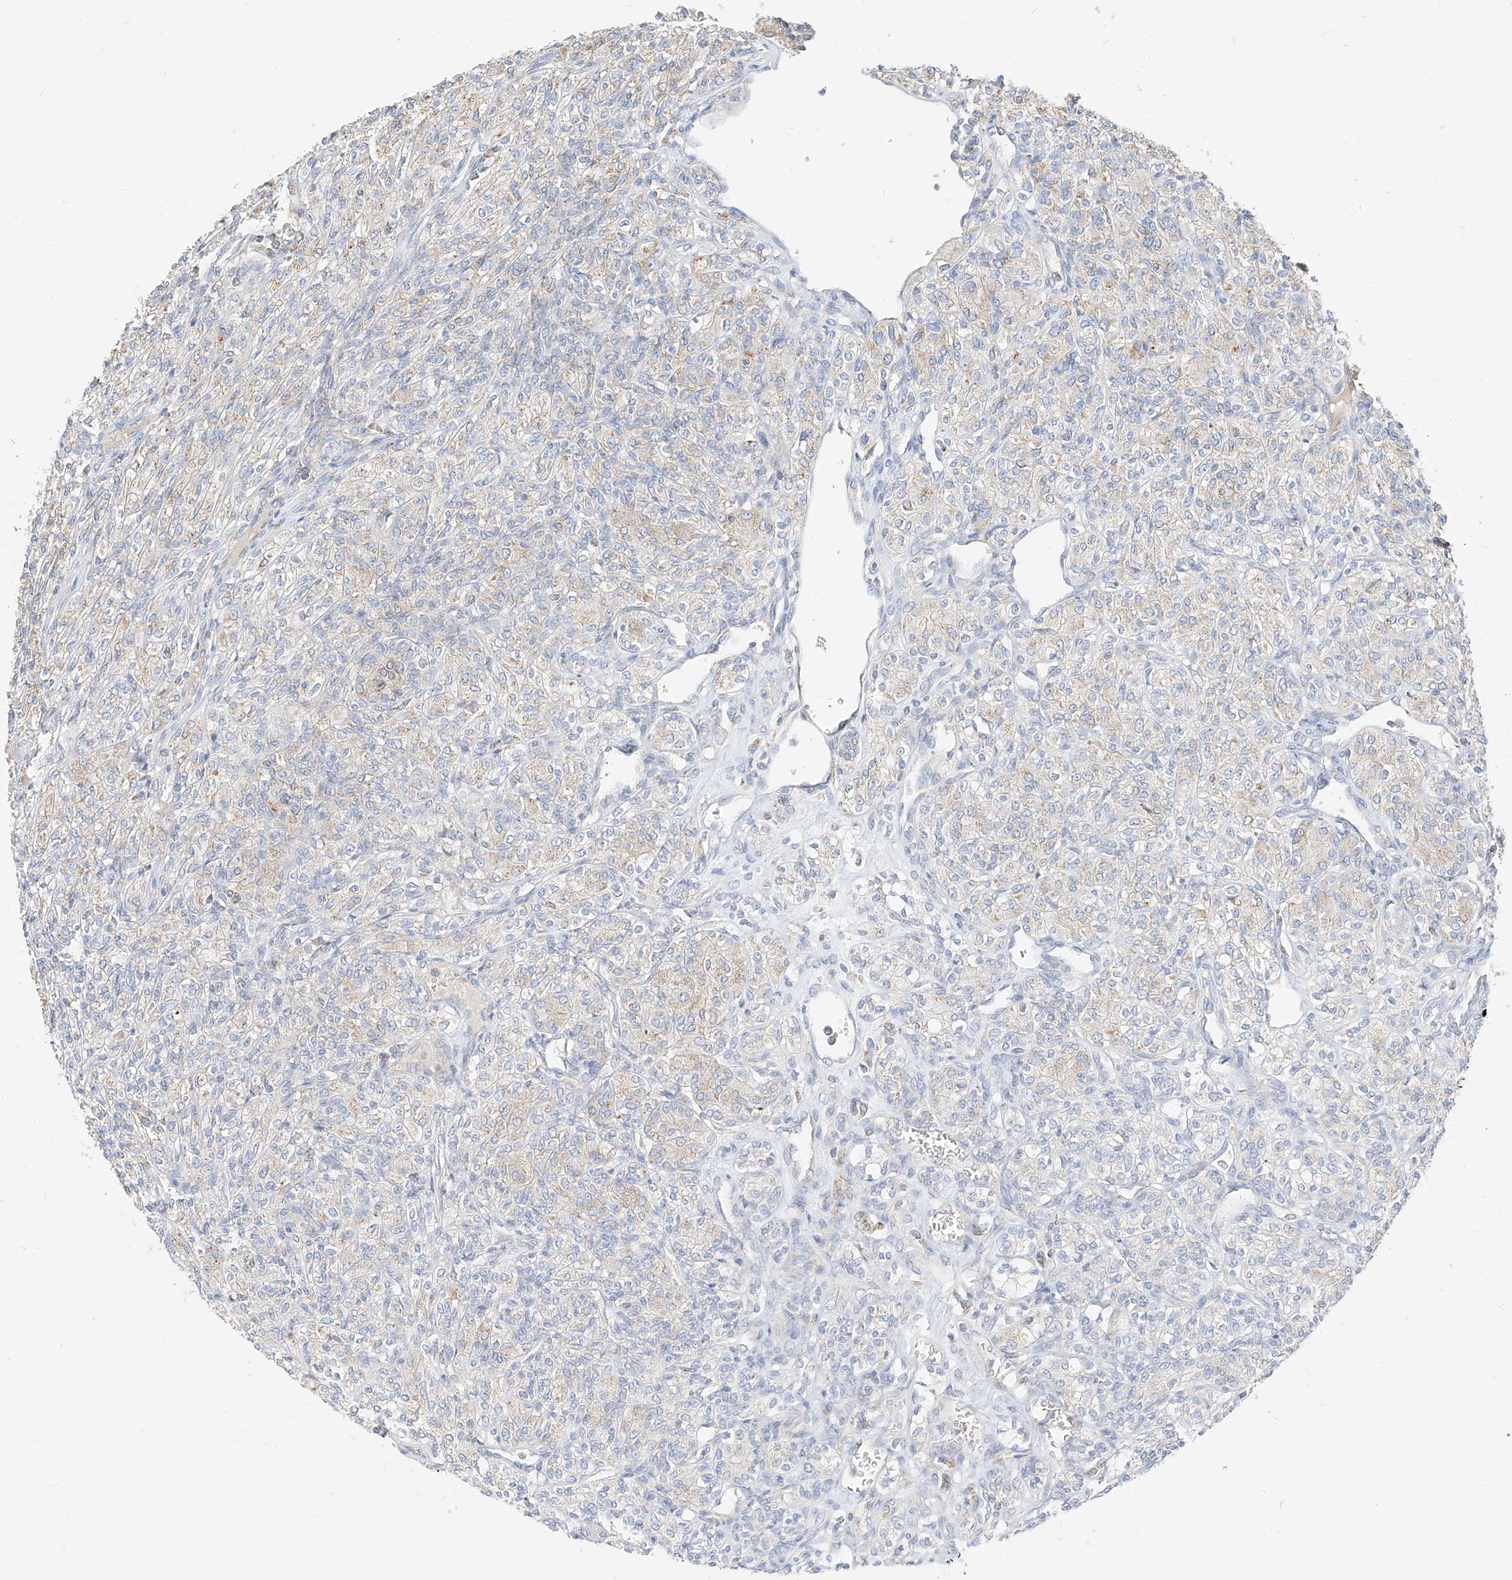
{"staining": {"intensity": "negative", "quantity": "none", "location": "none"}, "tissue": "renal cancer", "cell_type": "Tumor cells", "image_type": "cancer", "snomed": [{"axis": "morphology", "description": "Adenocarcinoma, NOS"}, {"axis": "topography", "description": "Kidney"}], "caption": "Protein analysis of renal cancer (adenocarcinoma) displays no significant expression in tumor cells. The staining was performed using DAB (3,3'-diaminobenzidine) to visualize the protein expression in brown, while the nuclei were stained in blue with hematoxylin (Magnification: 20x).", "gene": "RASA2", "patient": {"sex": "male", "age": 77}}